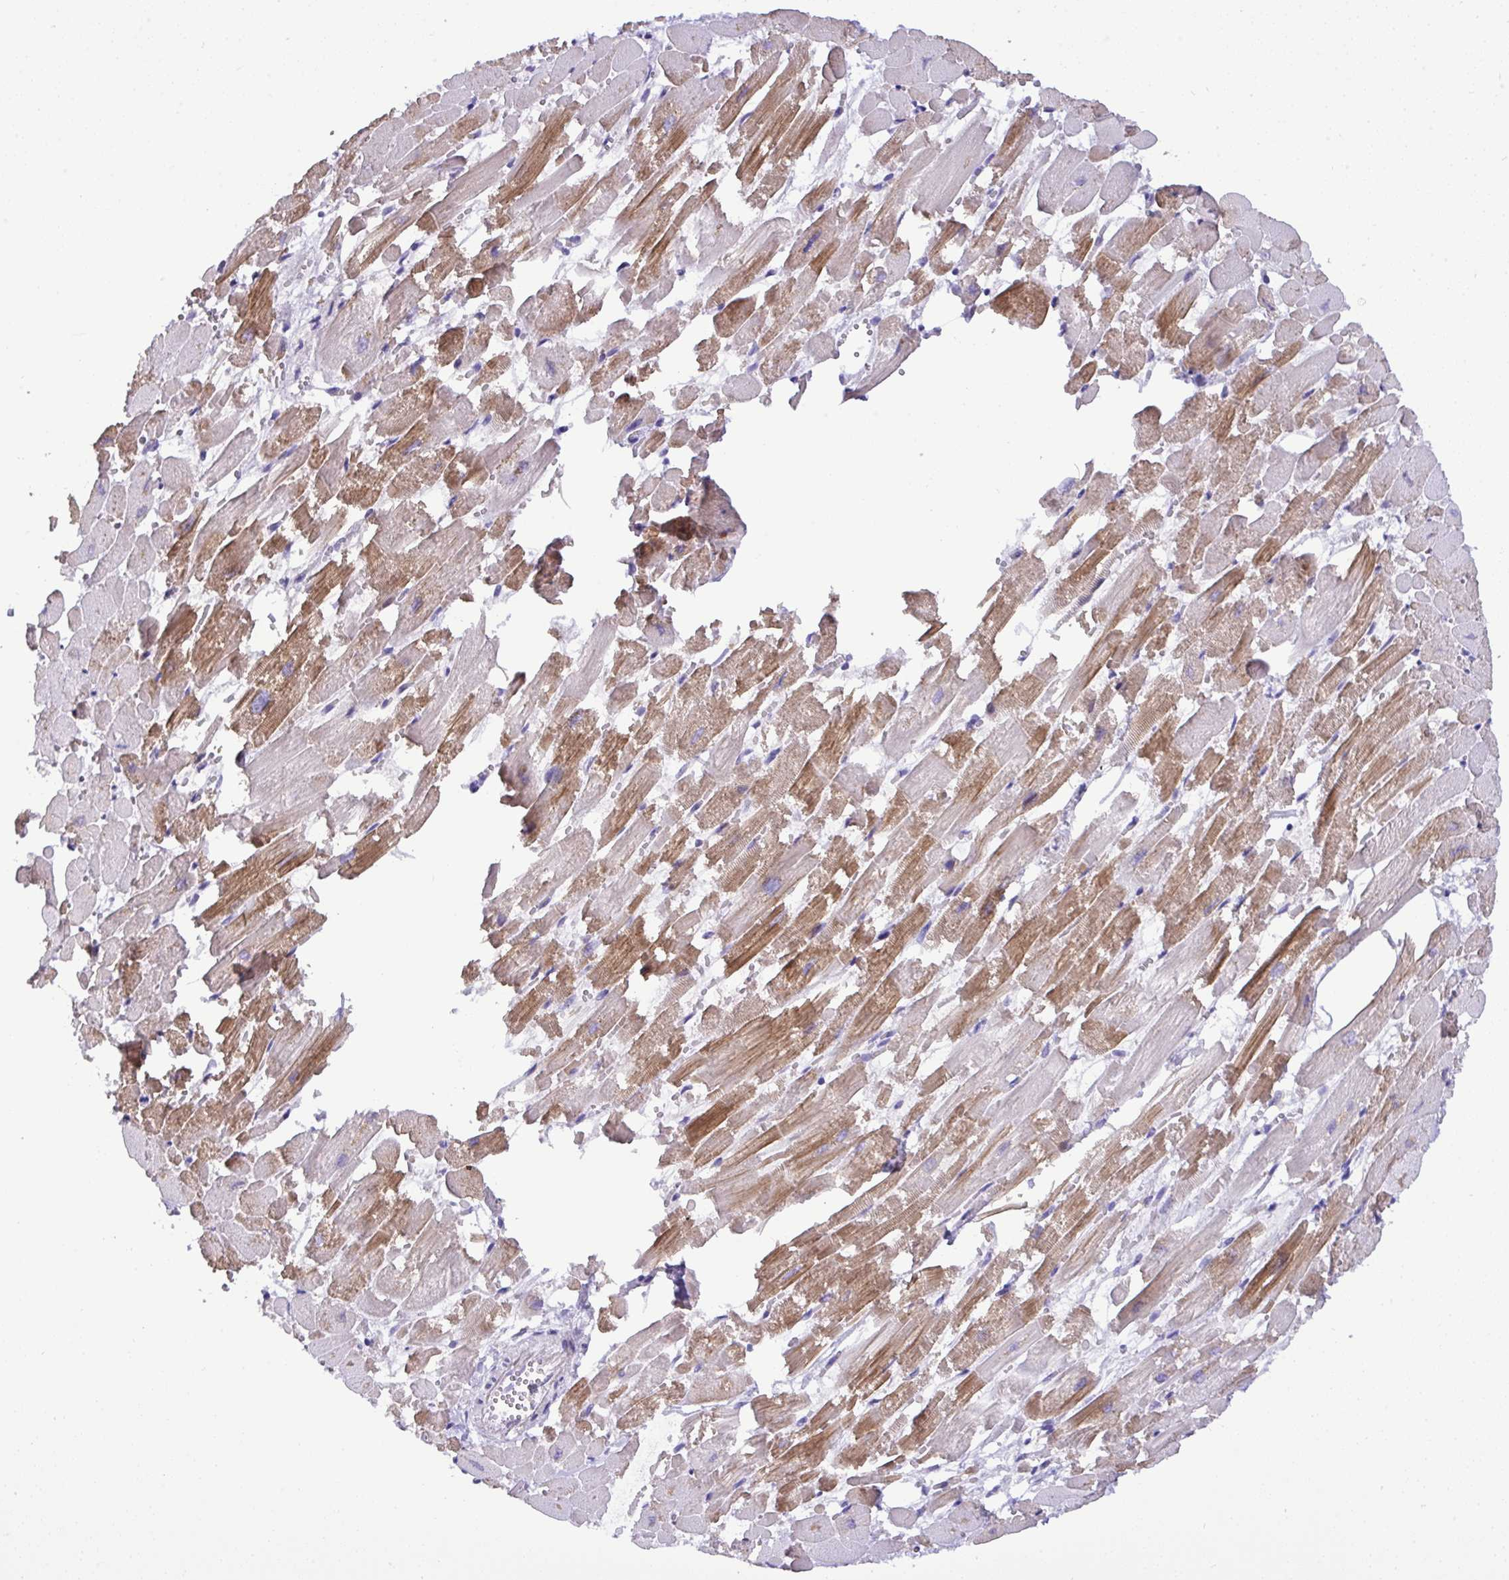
{"staining": {"intensity": "moderate", "quantity": "25%-75%", "location": "cytoplasmic/membranous"}, "tissue": "heart muscle", "cell_type": "Cardiomyocytes", "image_type": "normal", "snomed": [{"axis": "morphology", "description": "Normal tissue, NOS"}, {"axis": "topography", "description": "Heart"}], "caption": "A medium amount of moderate cytoplasmic/membranous staining is appreciated in approximately 25%-75% of cardiomyocytes in unremarkable heart muscle.", "gene": "ST8SIA2", "patient": {"sex": "female", "age": 52}}